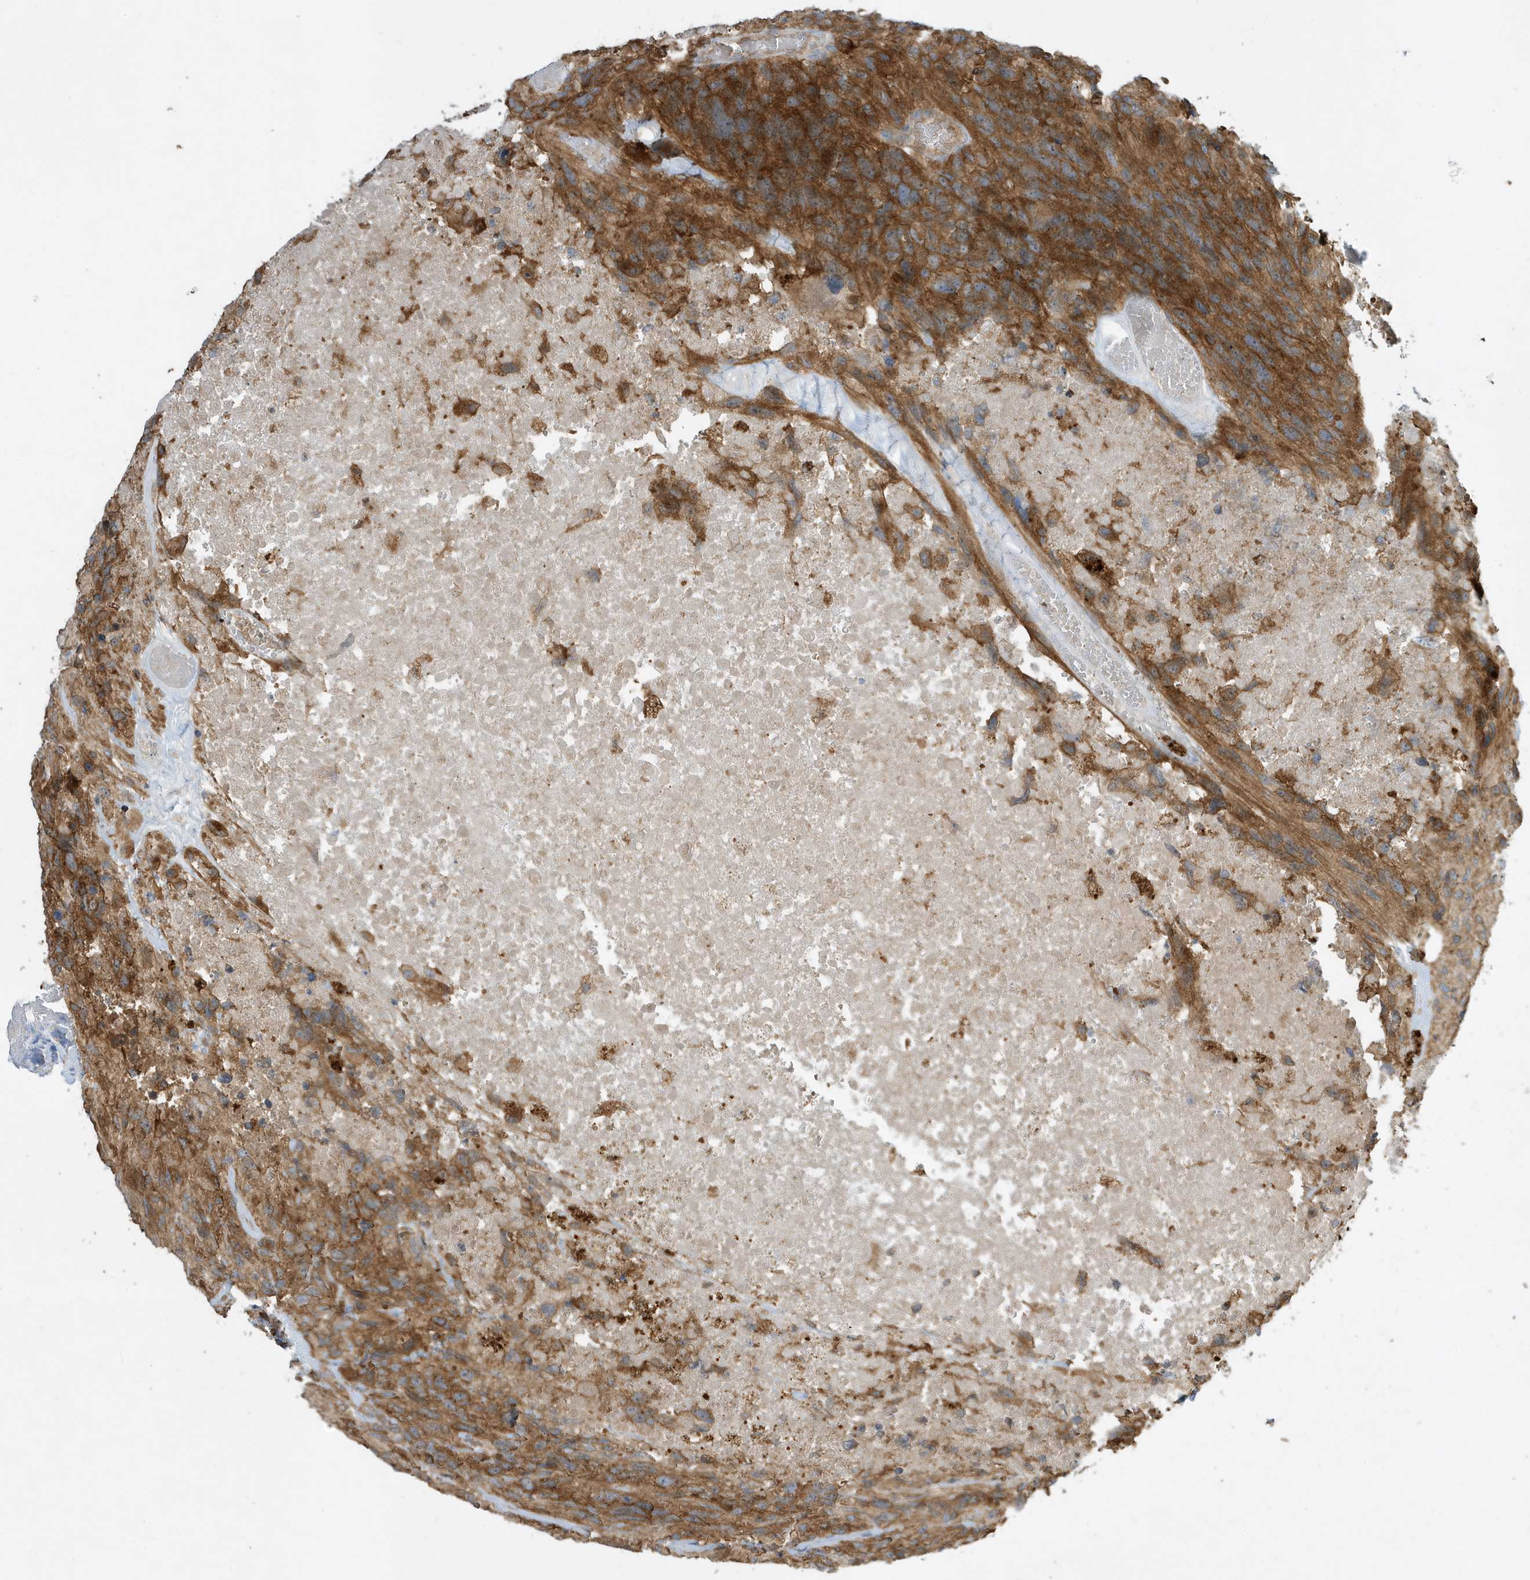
{"staining": {"intensity": "moderate", "quantity": ">75%", "location": "cytoplasmic/membranous"}, "tissue": "glioma", "cell_type": "Tumor cells", "image_type": "cancer", "snomed": [{"axis": "morphology", "description": "Glioma, malignant, High grade"}, {"axis": "topography", "description": "Brain"}], "caption": "This image reveals glioma stained with immunohistochemistry to label a protein in brown. The cytoplasmic/membranous of tumor cells show moderate positivity for the protein. Nuclei are counter-stained blue.", "gene": "ABTB1", "patient": {"sex": "male", "age": 69}}